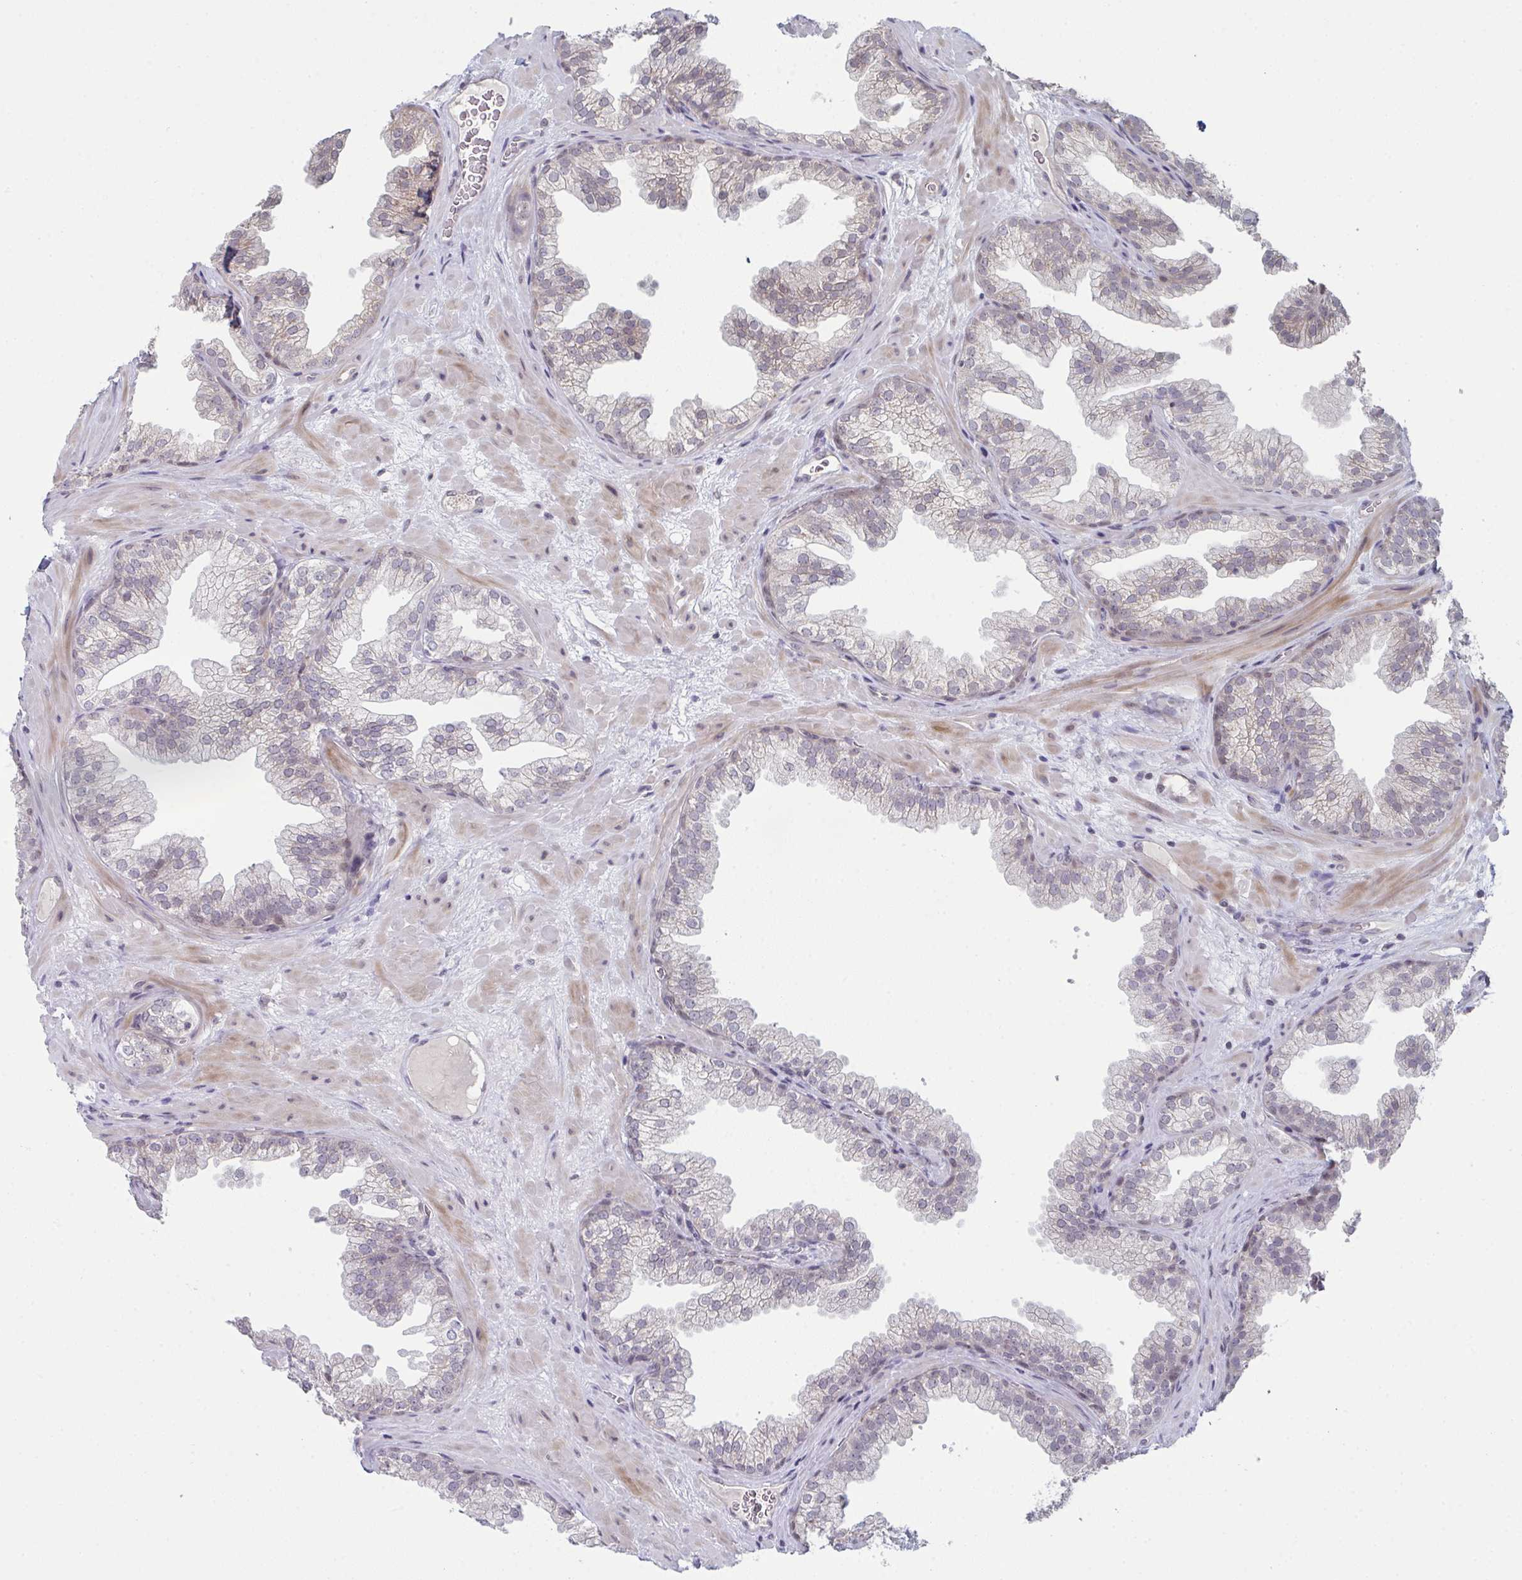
{"staining": {"intensity": "negative", "quantity": "none", "location": "none"}, "tissue": "prostate", "cell_type": "Glandular cells", "image_type": "normal", "snomed": [{"axis": "morphology", "description": "Normal tissue, NOS"}, {"axis": "topography", "description": "Prostate"}], "caption": "This is an immunohistochemistry (IHC) micrograph of unremarkable prostate. There is no positivity in glandular cells.", "gene": "ZNF214", "patient": {"sex": "male", "age": 37}}